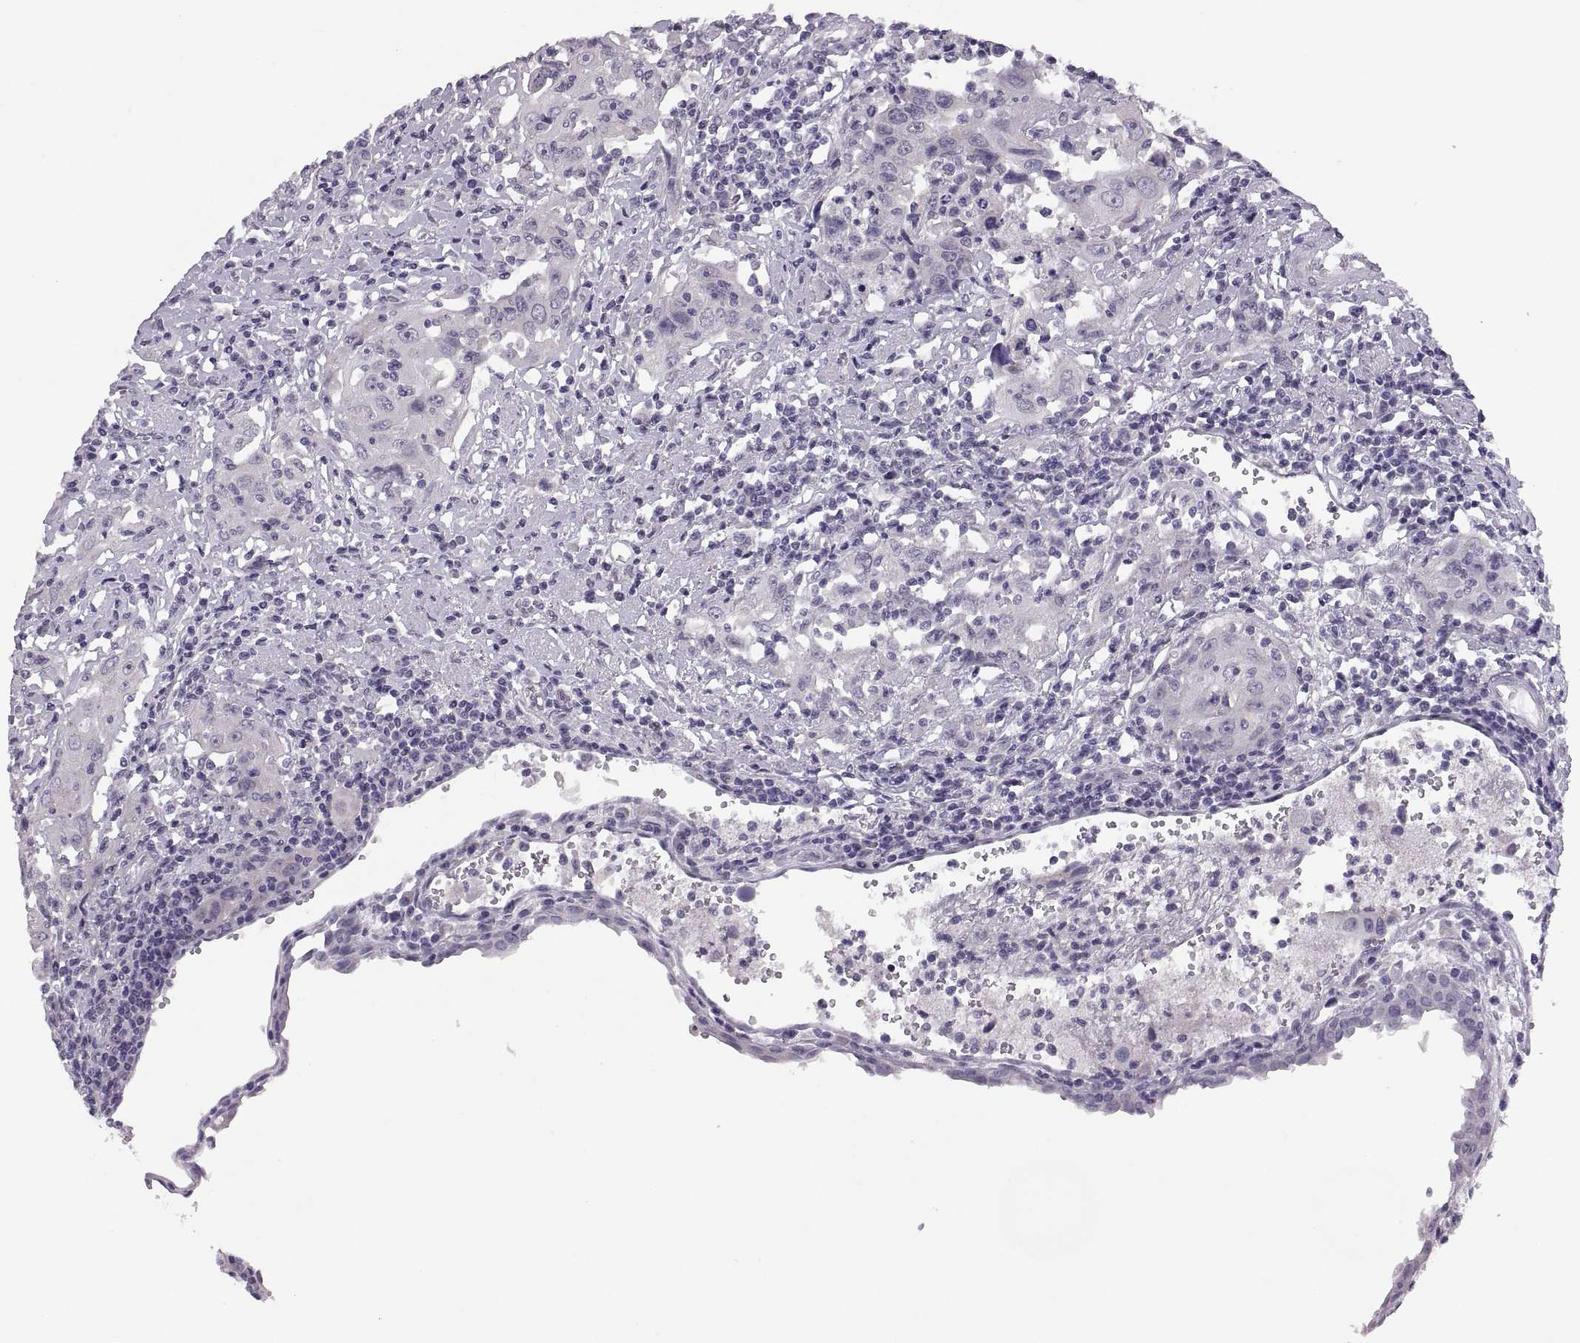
{"staining": {"intensity": "negative", "quantity": "none", "location": "none"}, "tissue": "urothelial cancer", "cell_type": "Tumor cells", "image_type": "cancer", "snomed": [{"axis": "morphology", "description": "Urothelial carcinoma, High grade"}, {"axis": "topography", "description": "Urinary bladder"}], "caption": "Immunohistochemistry (IHC) image of neoplastic tissue: urothelial carcinoma (high-grade) stained with DAB (3,3'-diaminobenzidine) shows no significant protein positivity in tumor cells.", "gene": "ADH6", "patient": {"sex": "female", "age": 85}}